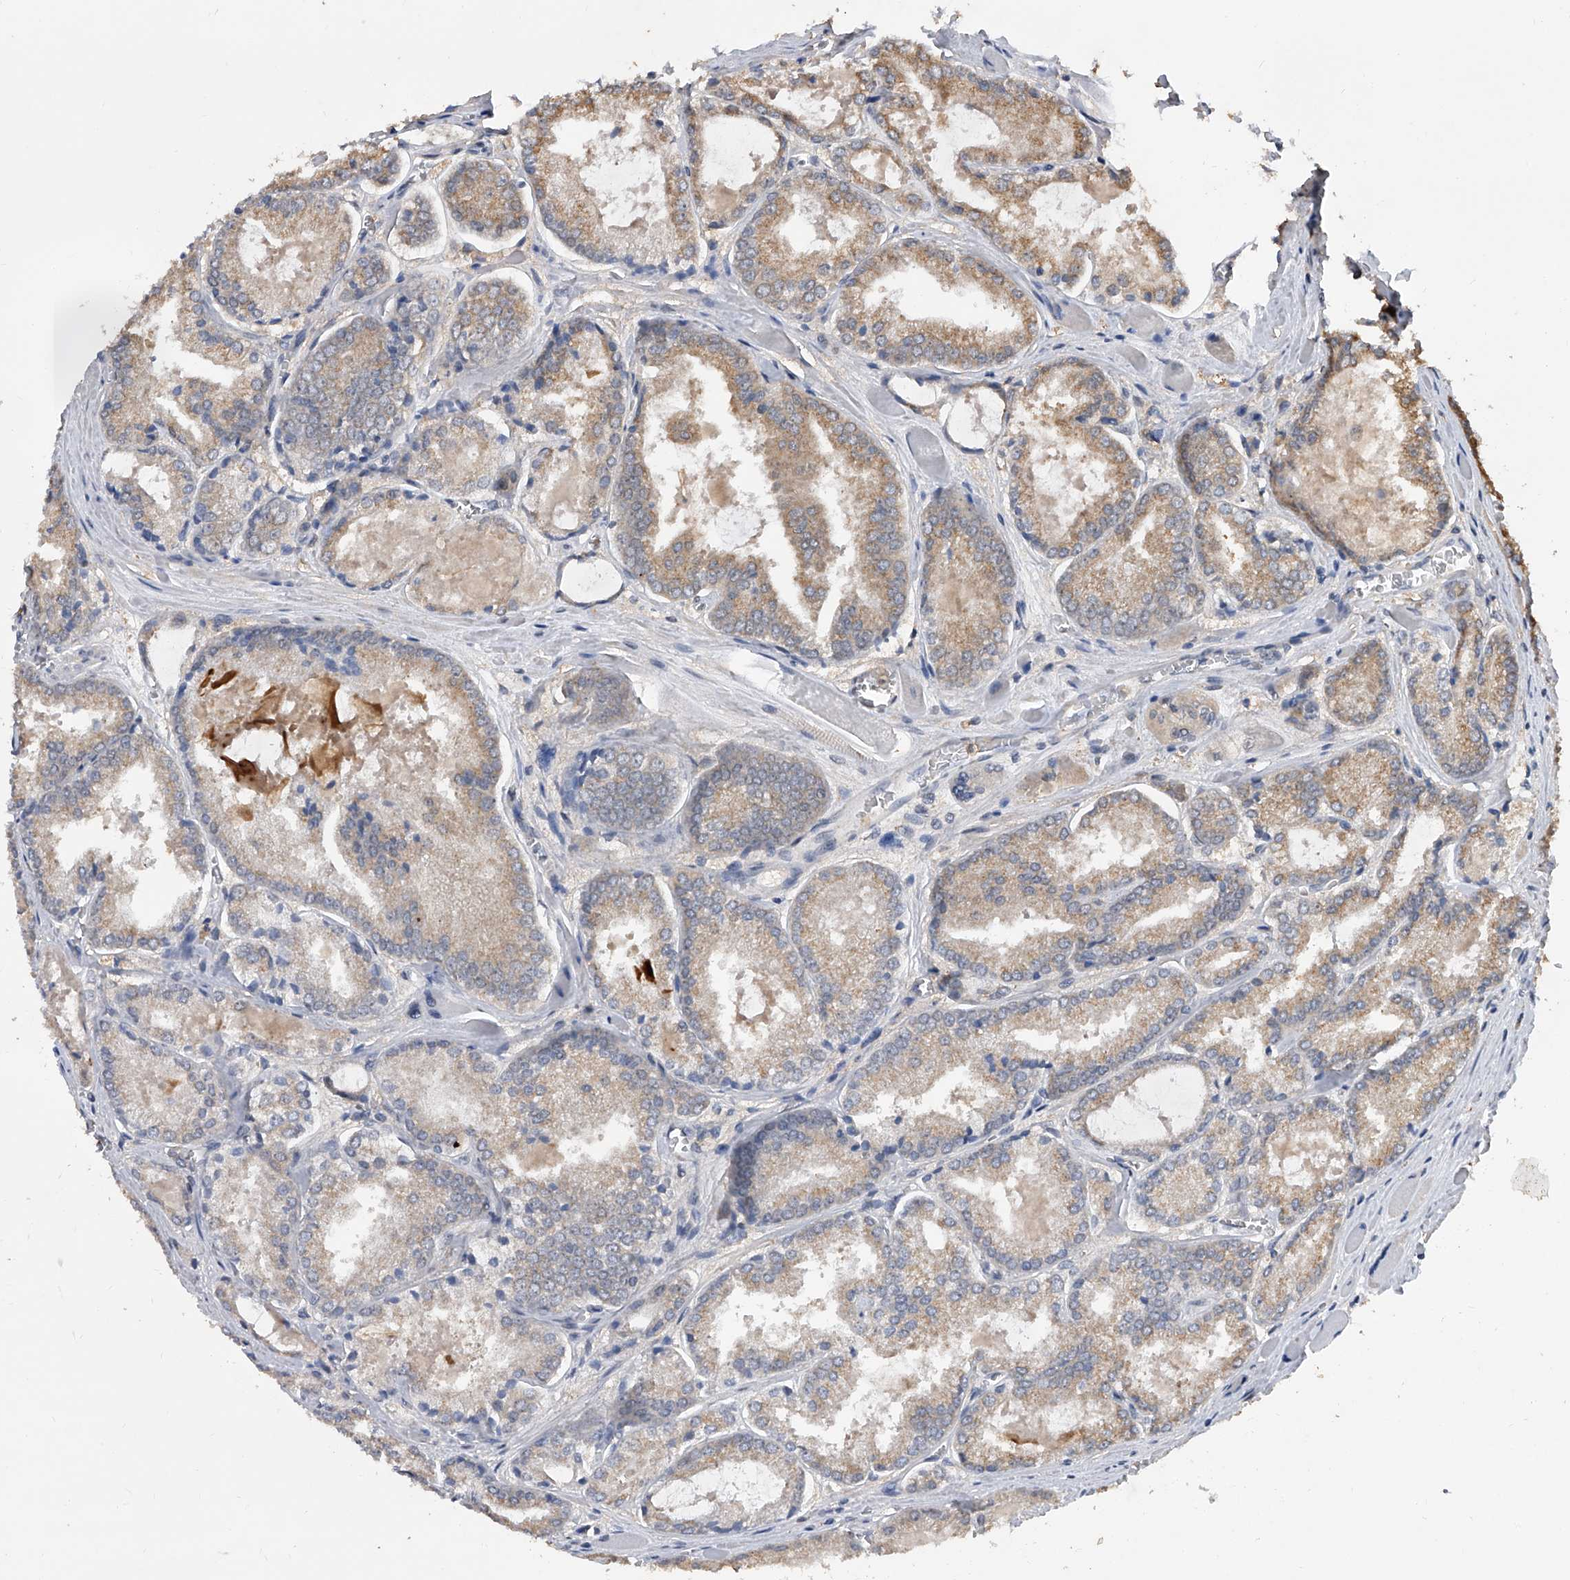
{"staining": {"intensity": "moderate", "quantity": ">75%", "location": "cytoplasmic/membranous"}, "tissue": "prostate cancer", "cell_type": "Tumor cells", "image_type": "cancer", "snomed": [{"axis": "morphology", "description": "Adenocarcinoma, Low grade"}, {"axis": "topography", "description": "Prostate"}], "caption": "Tumor cells exhibit moderate cytoplasmic/membranous positivity in about >75% of cells in prostate cancer (low-grade adenocarcinoma). The protein is stained brown, and the nuclei are stained in blue (DAB IHC with brightfield microscopy, high magnification).", "gene": "BHLHE23", "patient": {"sex": "male", "age": 67}}